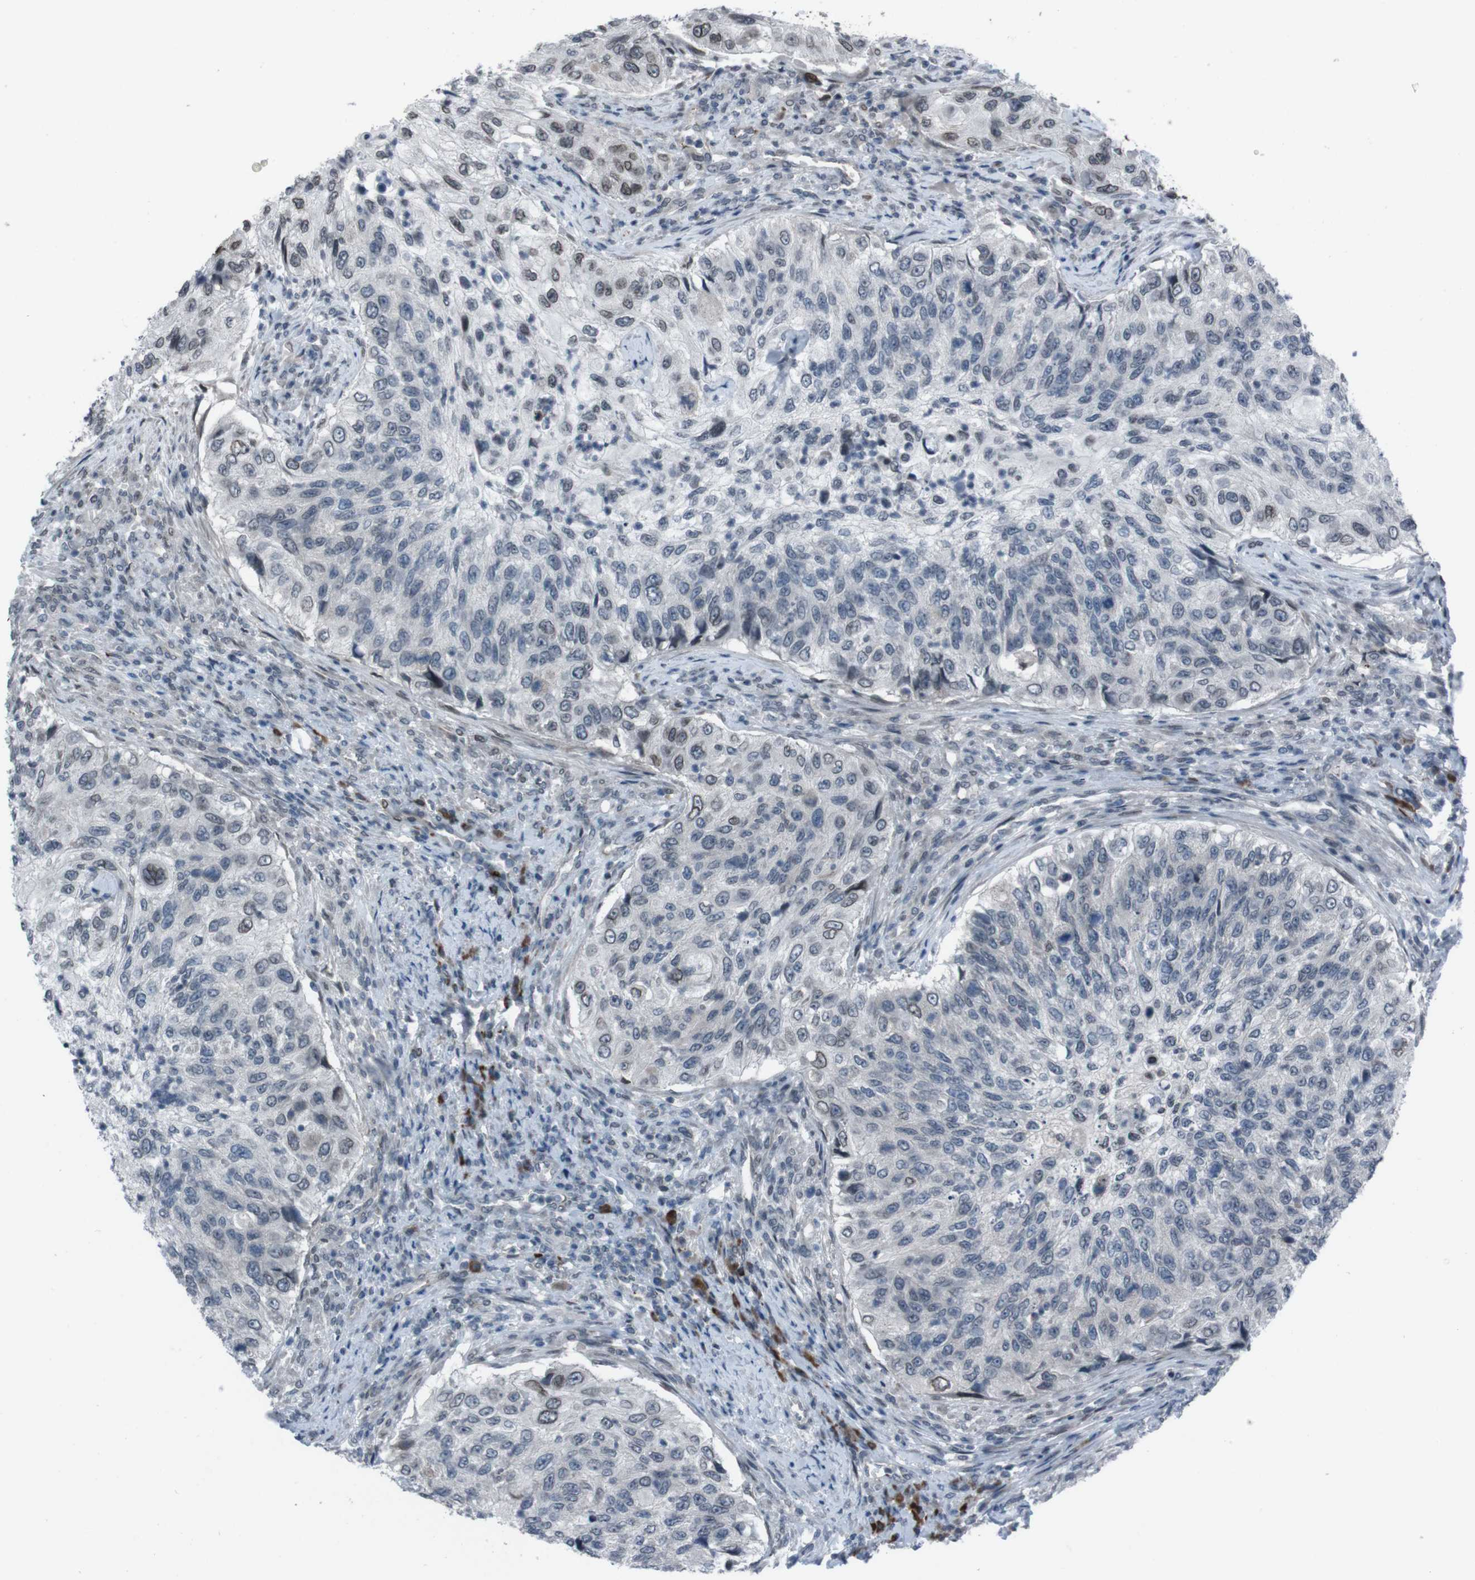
{"staining": {"intensity": "weak", "quantity": "<25%", "location": "cytoplasmic/membranous,nuclear"}, "tissue": "urothelial cancer", "cell_type": "Tumor cells", "image_type": "cancer", "snomed": [{"axis": "morphology", "description": "Urothelial carcinoma, High grade"}, {"axis": "topography", "description": "Urinary bladder"}], "caption": "Immunohistochemistry (IHC) of human urothelial carcinoma (high-grade) exhibits no expression in tumor cells.", "gene": "SS18L1", "patient": {"sex": "female", "age": 60}}